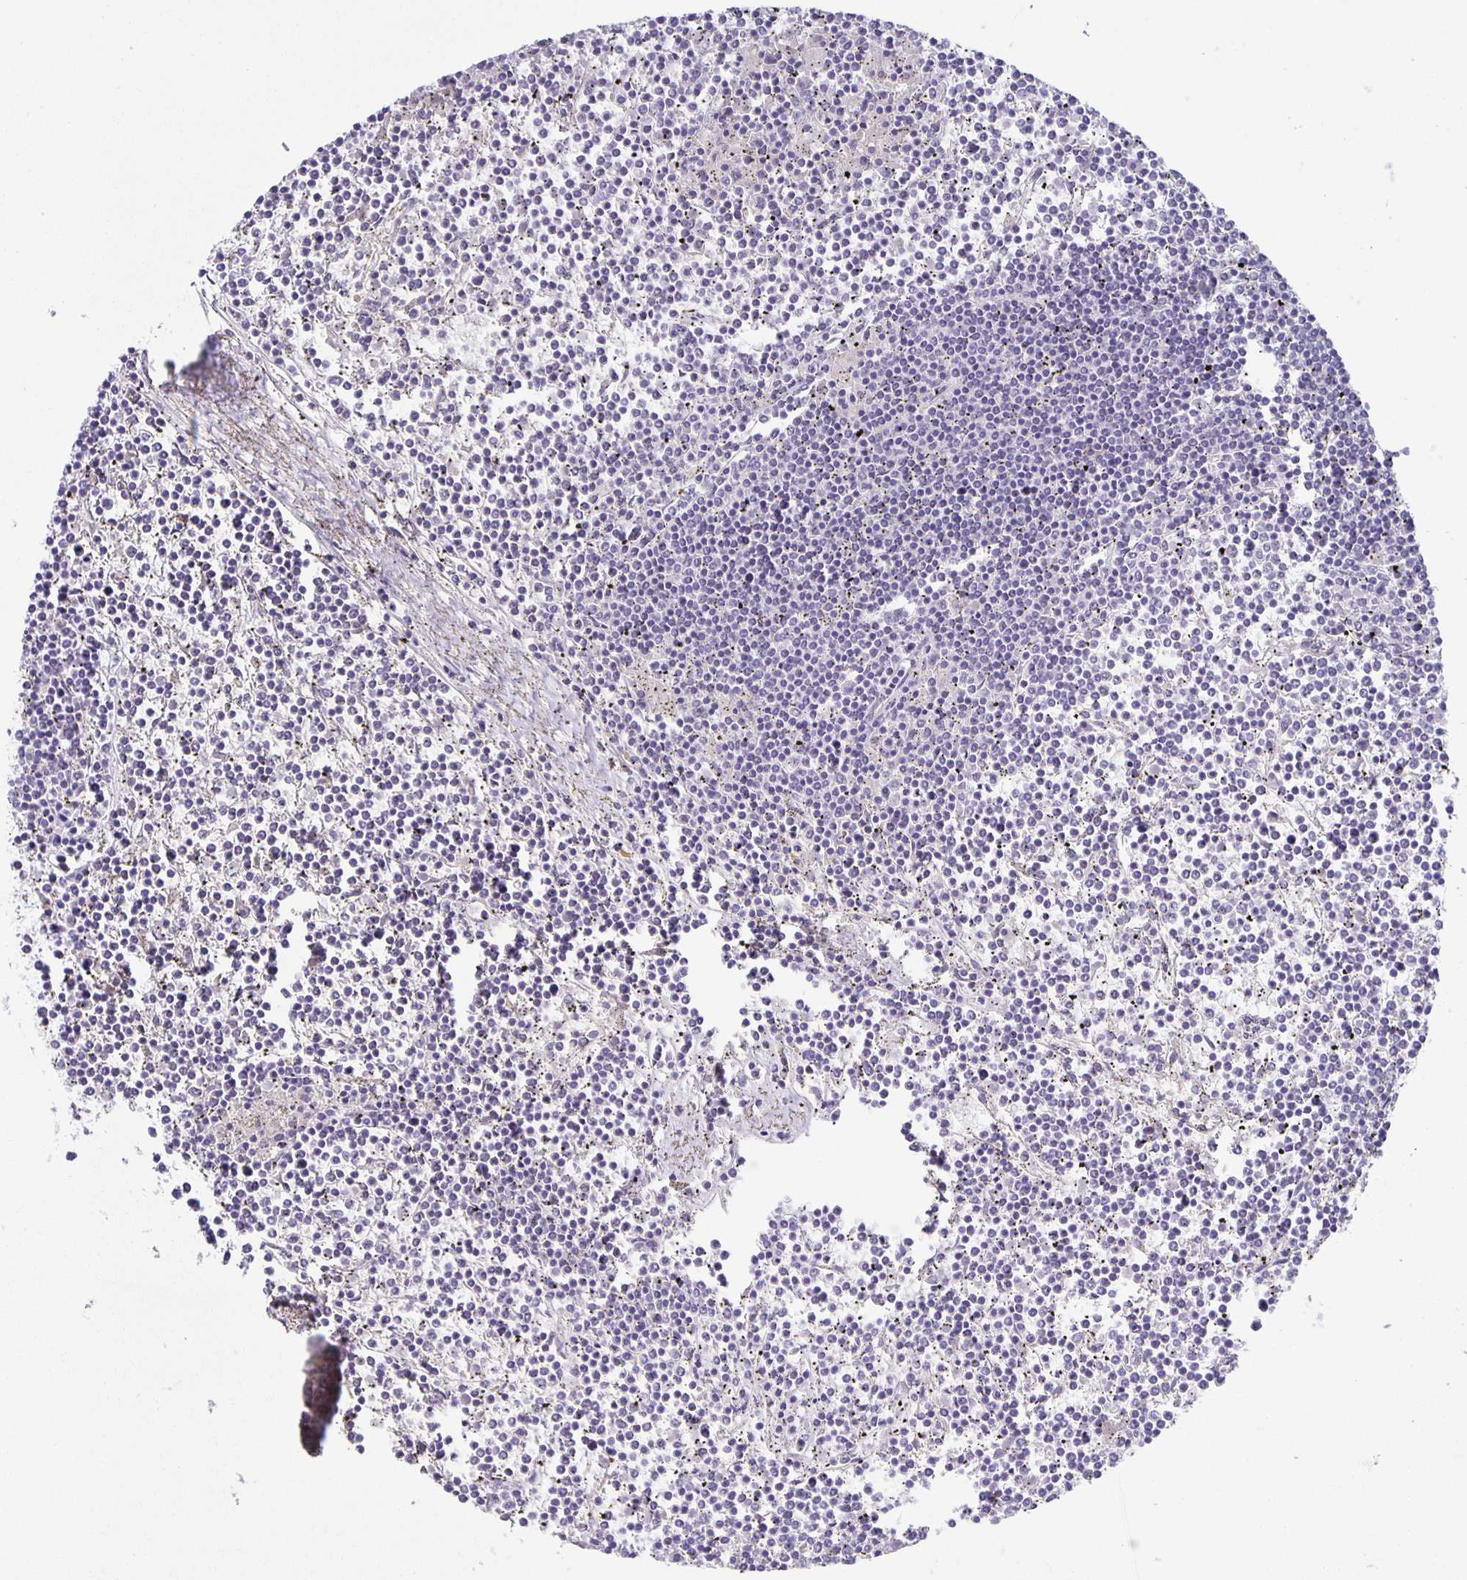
{"staining": {"intensity": "negative", "quantity": "none", "location": "none"}, "tissue": "lymphoma", "cell_type": "Tumor cells", "image_type": "cancer", "snomed": [{"axis": "morphology", "description": "Malignant lymphoma, non-Hodgkin's type, Low grade"}, {"axis": "topography", "description": "Spleen"}], "caption": "Immunohistochemistry (IHC) of lymphoma exhibits no staining in tumor cells.", "gene": "PTPN3", "patient": {"sex": "female", "age": 19}}